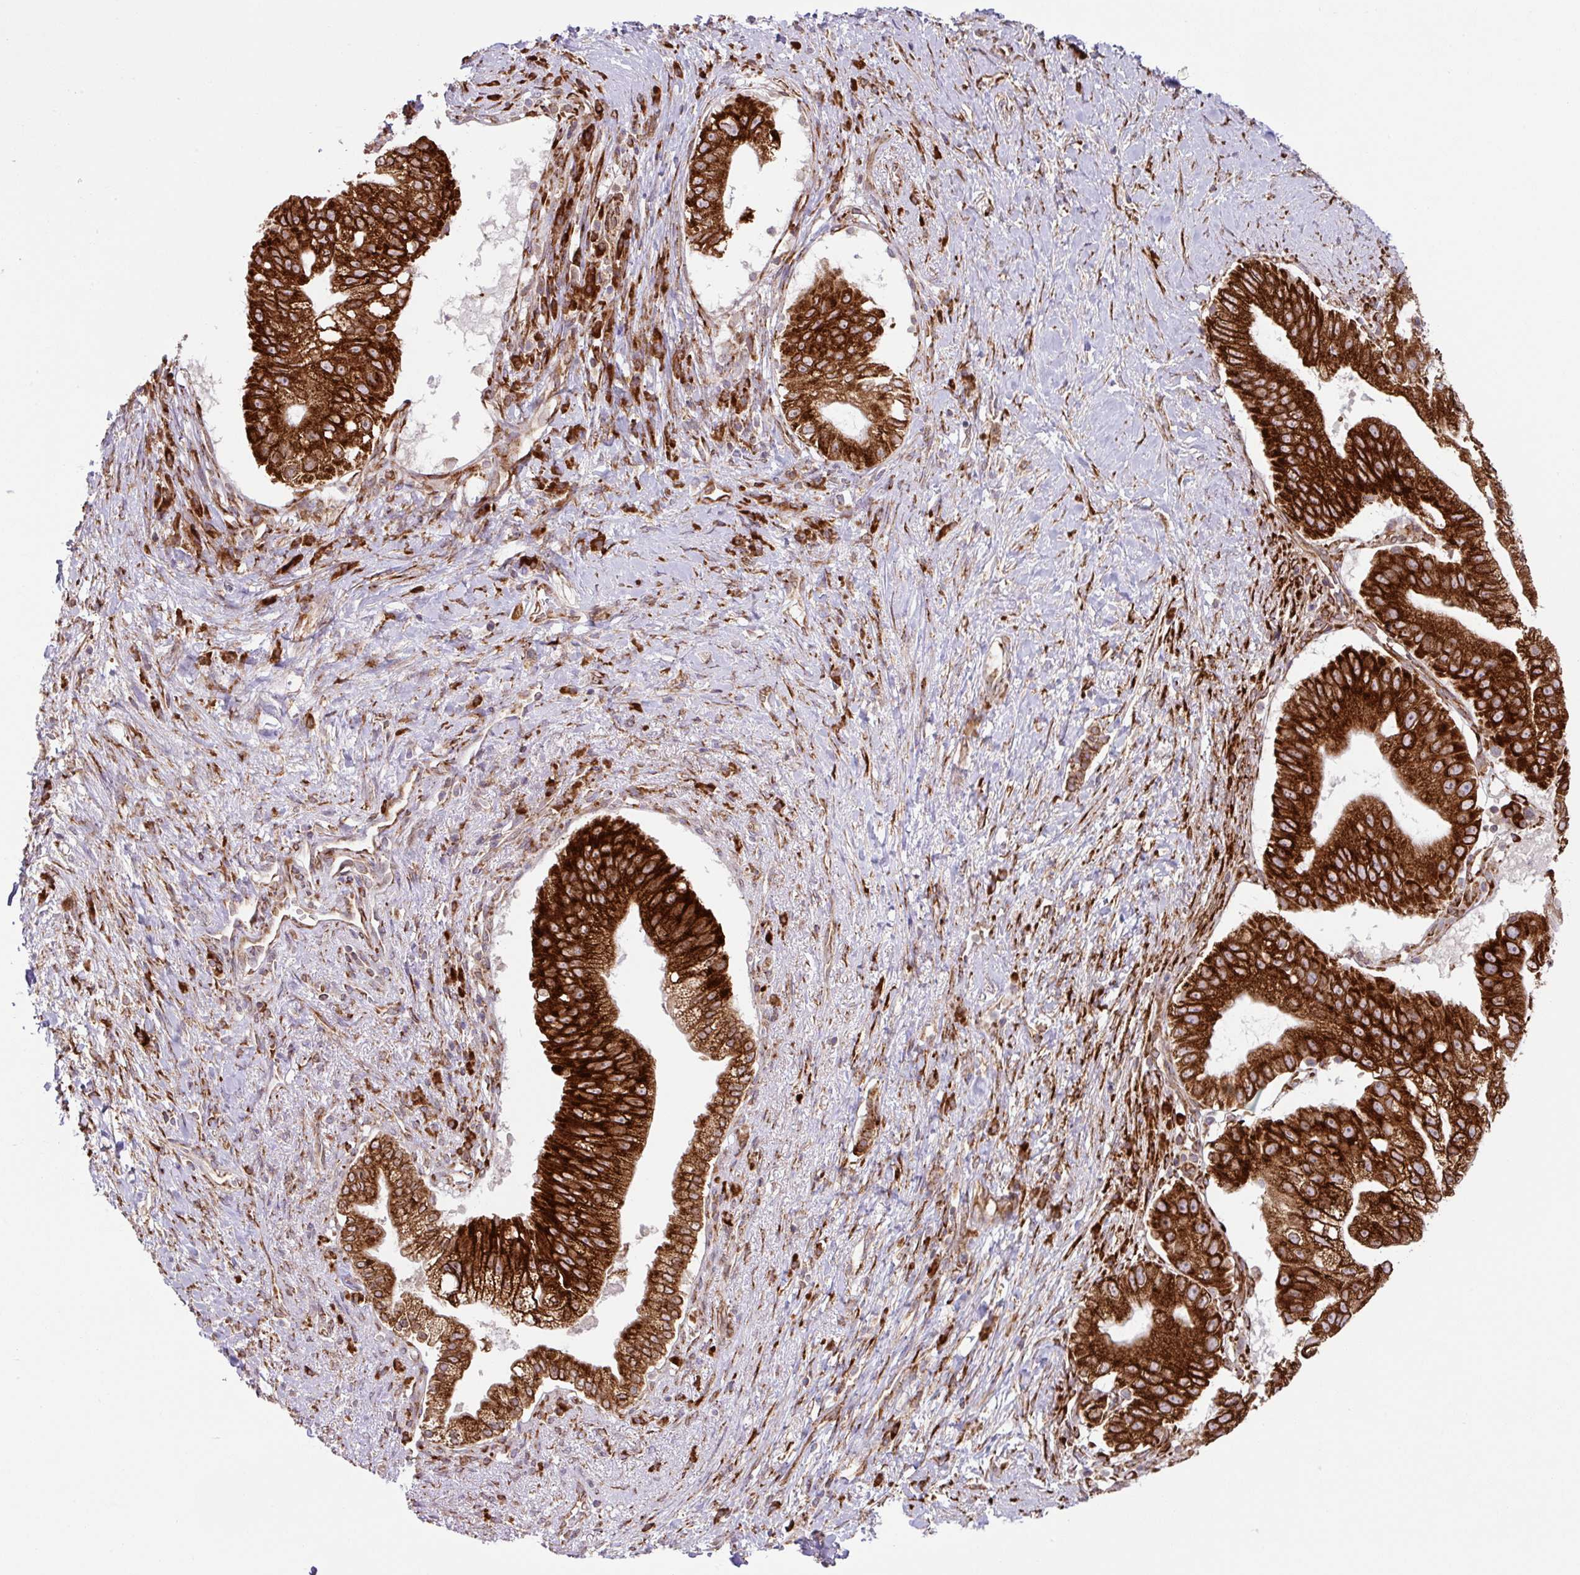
{"staining": {"intensity": "strong", "quantity": ">75%", "location": "cytoplasmic/membranous"}, "tissue": "pancreatic cancer", "cell_type": "Tumor cells", "image_type": "cancer", "snomed": [{"axis": "morphology", "description": "Adenocarcinoma, NOS"}, {"axis": "topography", "description": "Pancreas"}], "caption": "Tumor cells reveal strong cytoplasmic/membranous expression in about >75% of cells in pancreatic cancer.", "gene": "SLC39A7", "patient": {"sex": "male", "age": 70}}